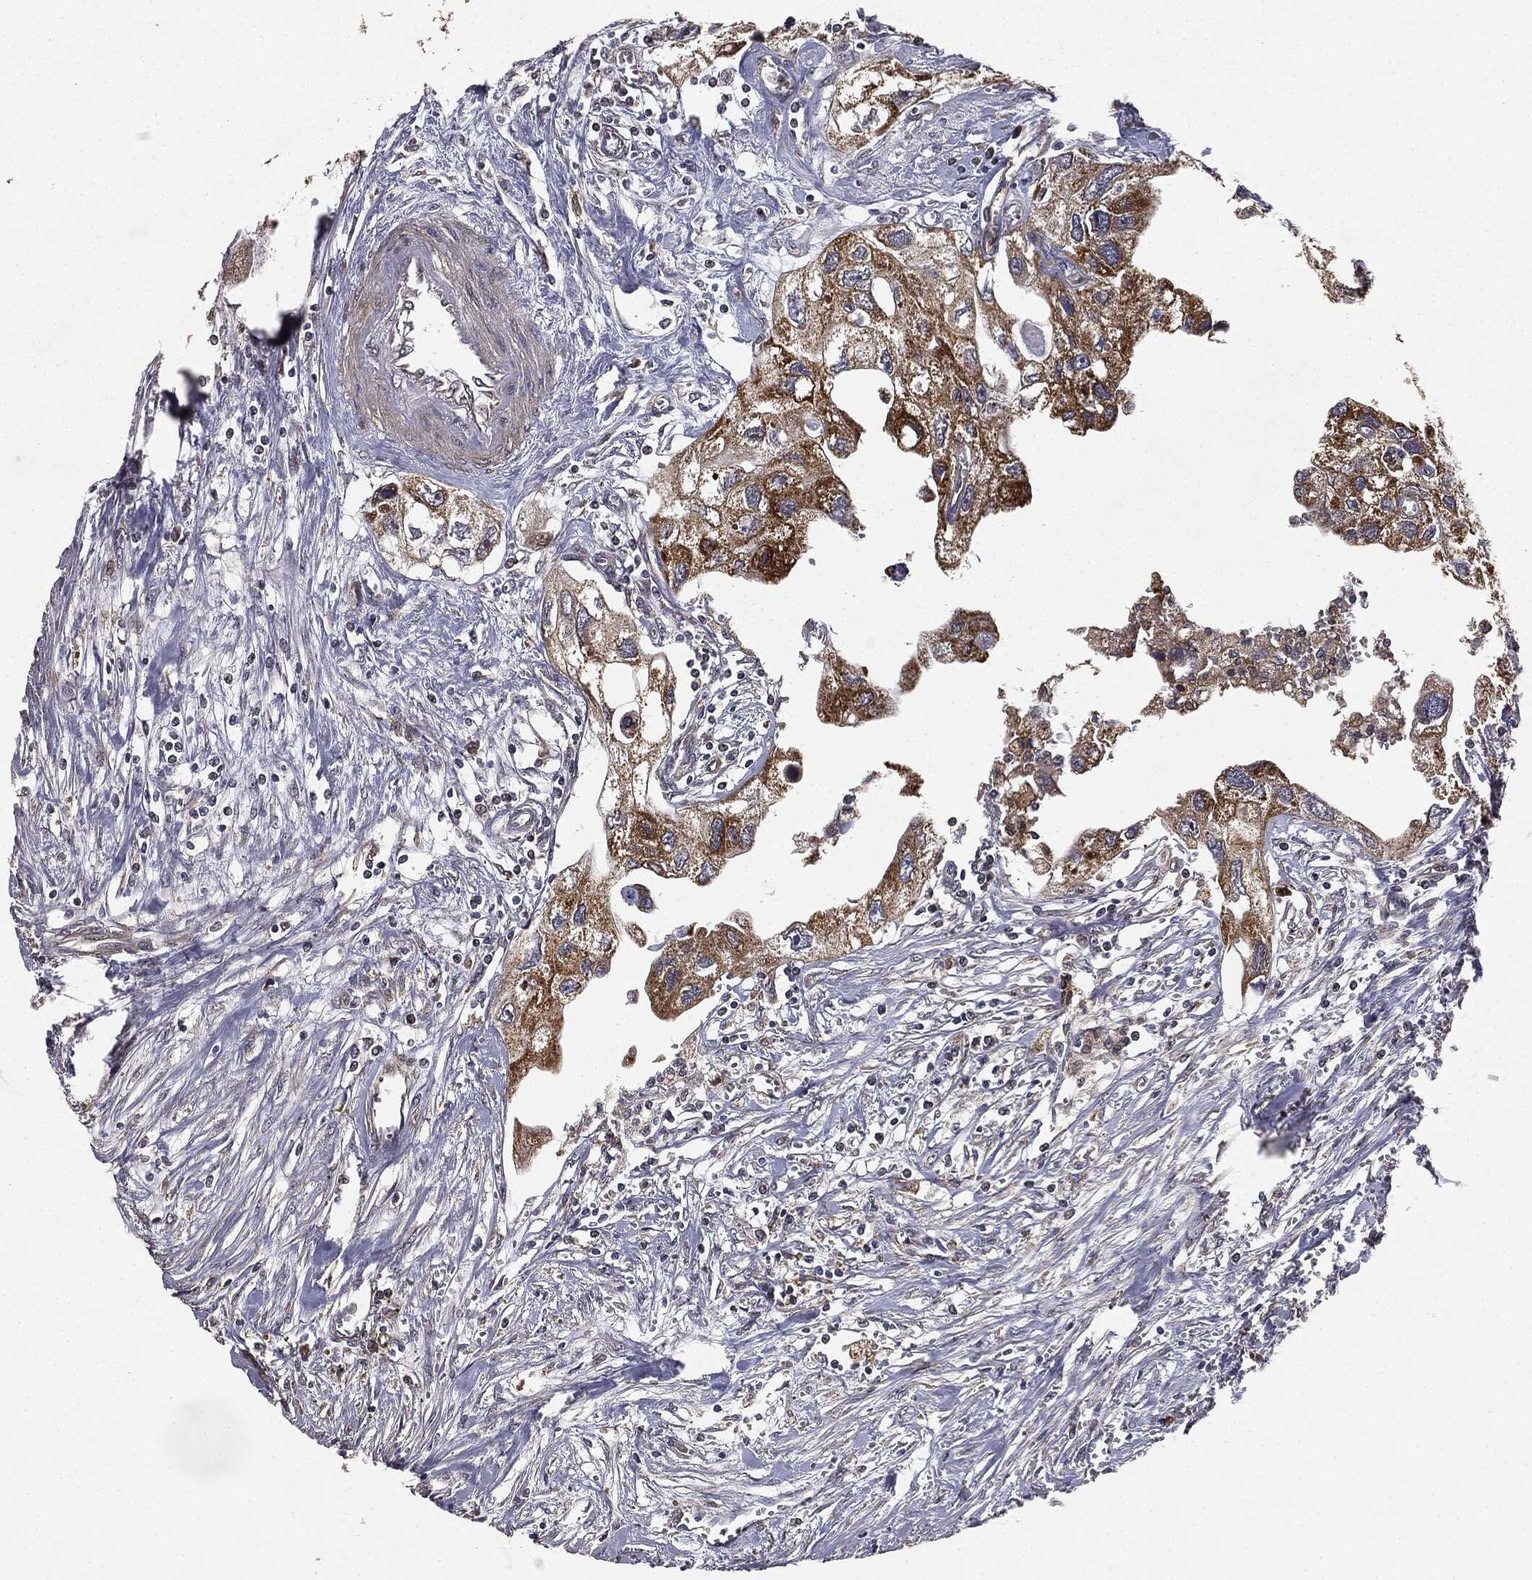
{"staining": {"intensity": "strong", "quantity": "25%-75%", "location": "cytoplasmic/membranous"}, "tissue": "urothelial cancer", "cell_type": "Tumor cells", "image_type": "cancer", "snomed": [{"axis": "morphology", "description": "Urothelial carcinoma, High grade"}, {"axis": "topography", "description": "Urinary bladder"}], "caption": "Brown immunohistochemical staining in human urothelial cancer shows strong cytoplasmic/membranous expression in about 25%-75% of tumor cells.", "gene": "MIER2", "patient": {"sex": "male", "age": 59}}